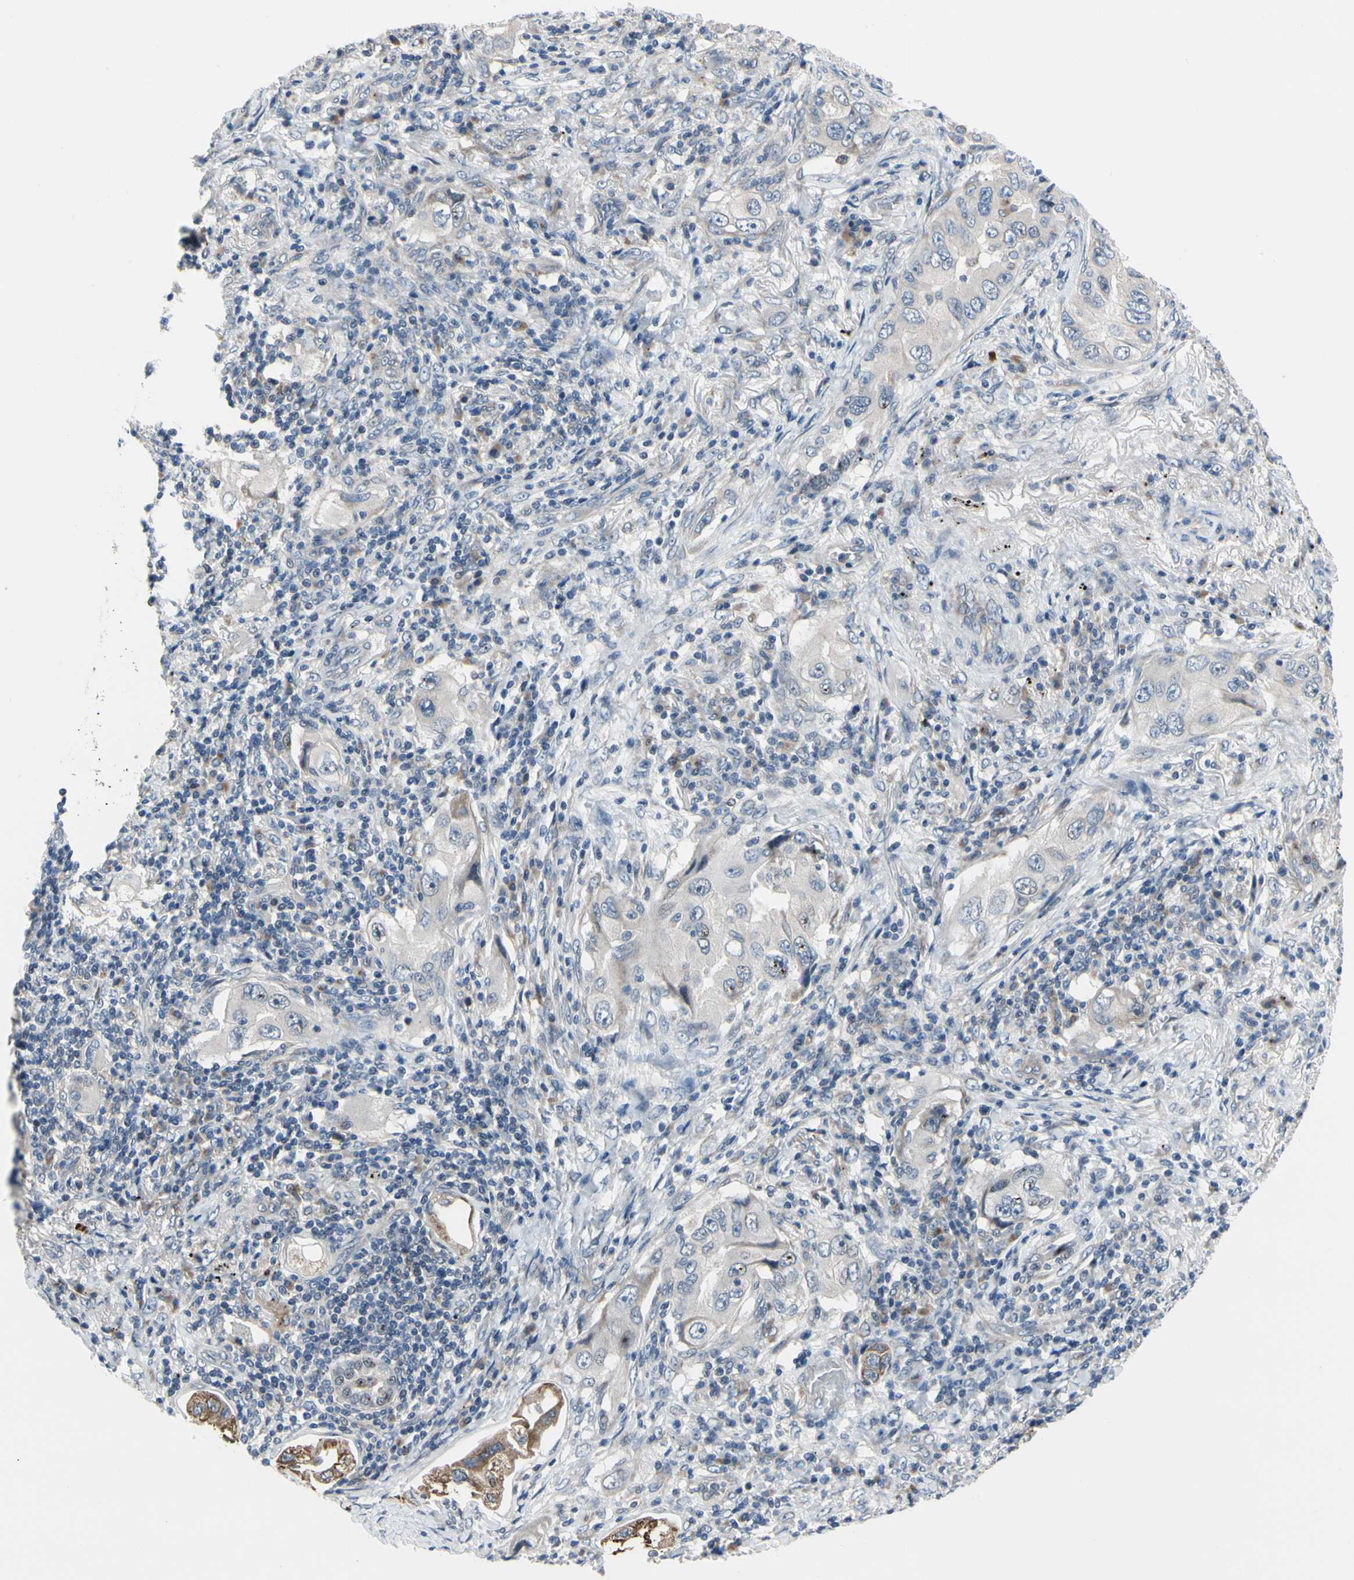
{"staining": {"intensity": "weak", "quantity": "<25%", "location": "cytoplasmic/membranous"}, "tissue": "lung cancer", "cell_type": "Tumor cells", "image_type": "cancer", "snomed": [{"axis": "morphology", "description": "Adenocarcinoma, NOS"}, {"axis": "topography", "description": "Lung"}], "caption": "High magnification brightfield microscopy of lung cancer stained with DAB (brown) and counterstained with hematoxylin (blue): tumor cells show no significant expression.", "gene": "NFASC", "patient": {"sex": "female", "age": 65}}